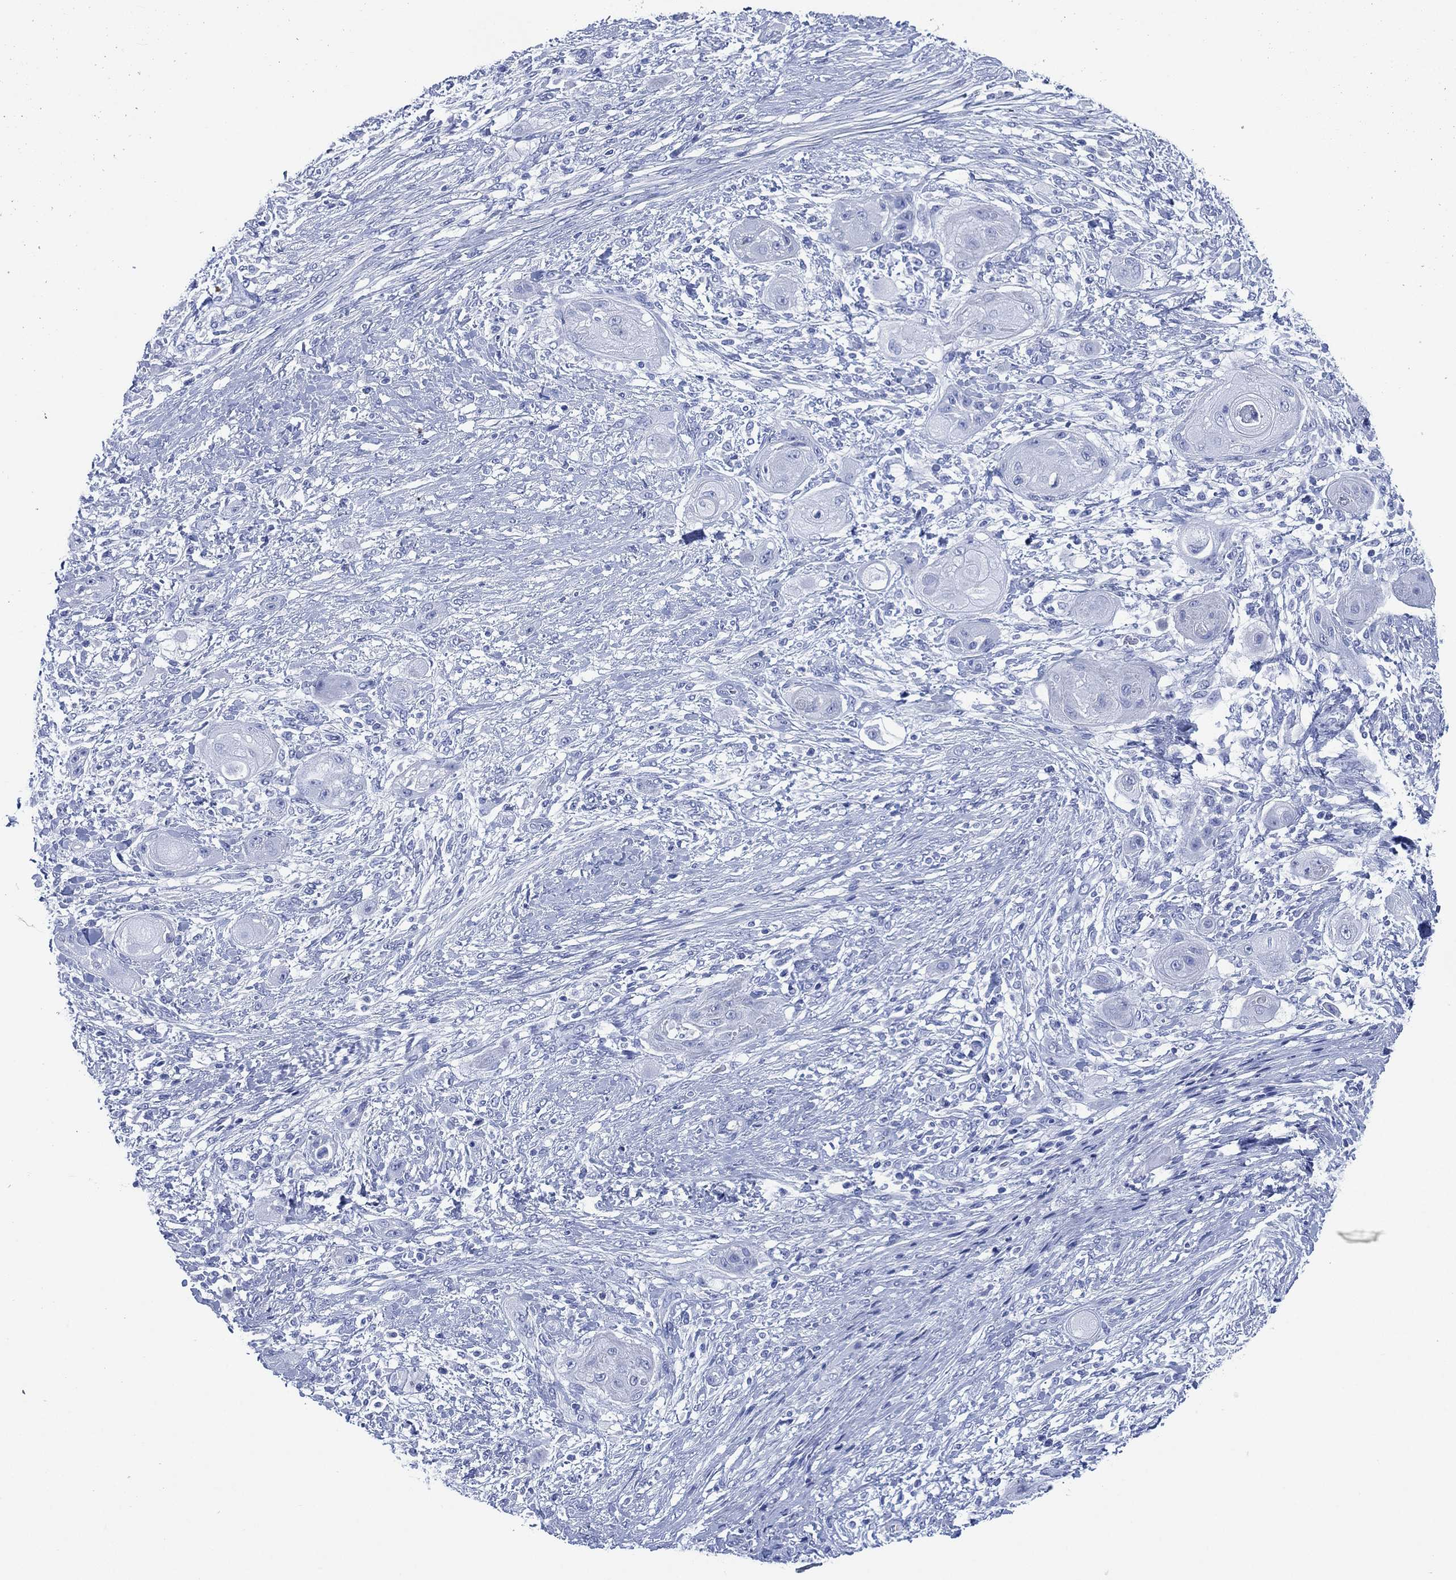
{"staining": {"intensity": "negative", "quantity": "none", "location": "none"}, "tissue": "skin cancer", "cell_type": "Tumor cells", "image_type": "cancer", "snomed": [{"axis": "morphology", "description": "Squamous cell carcinoma, NOS"}, {"axis": "topography", "description": "Skin"}], "caption": "This is an IHC photomicrograph of skin cancer (squamous cell carcinoma). There is no staining in tumor cells.", "gene": "SIGLECL1", "patient": {"sex": "male", "age": 62}}